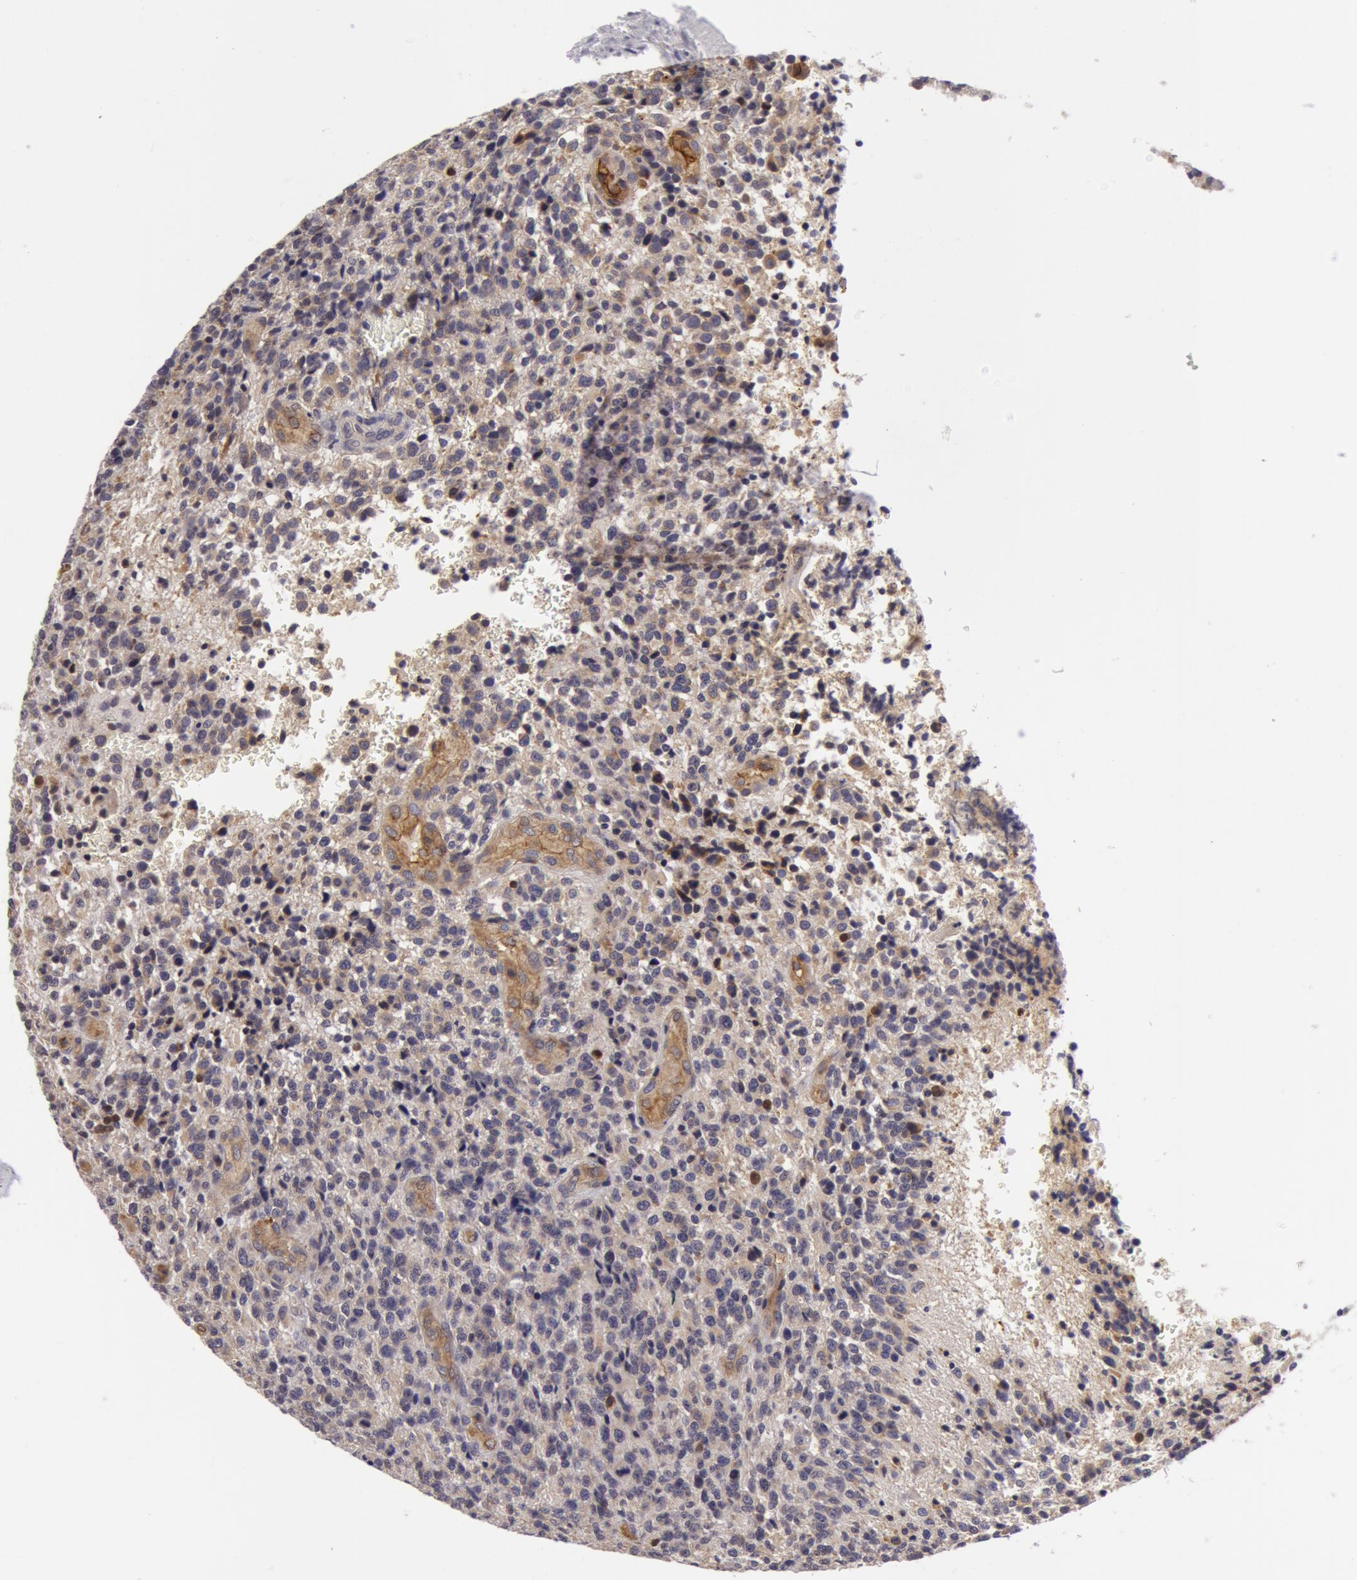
{"staining": {"intensity": "weak", "quantity": "<25%", "location": "cytoplasmic/membranous"}, "tissue": "glioma", "cell_type": "Tumor cells", "image_type": "cancer", "snomed": [{"axis": "morphology", "description": "Glioma, malignant, High grade"}, {"axis": "topography", "description": "Brain"}], "caption": "This is an immunohistochemistry (IHC) micrograph of glioma. There is no positivity in tumor cells.", "gene": "IL23A", "patient": {"sex": "male", "age": 36}}